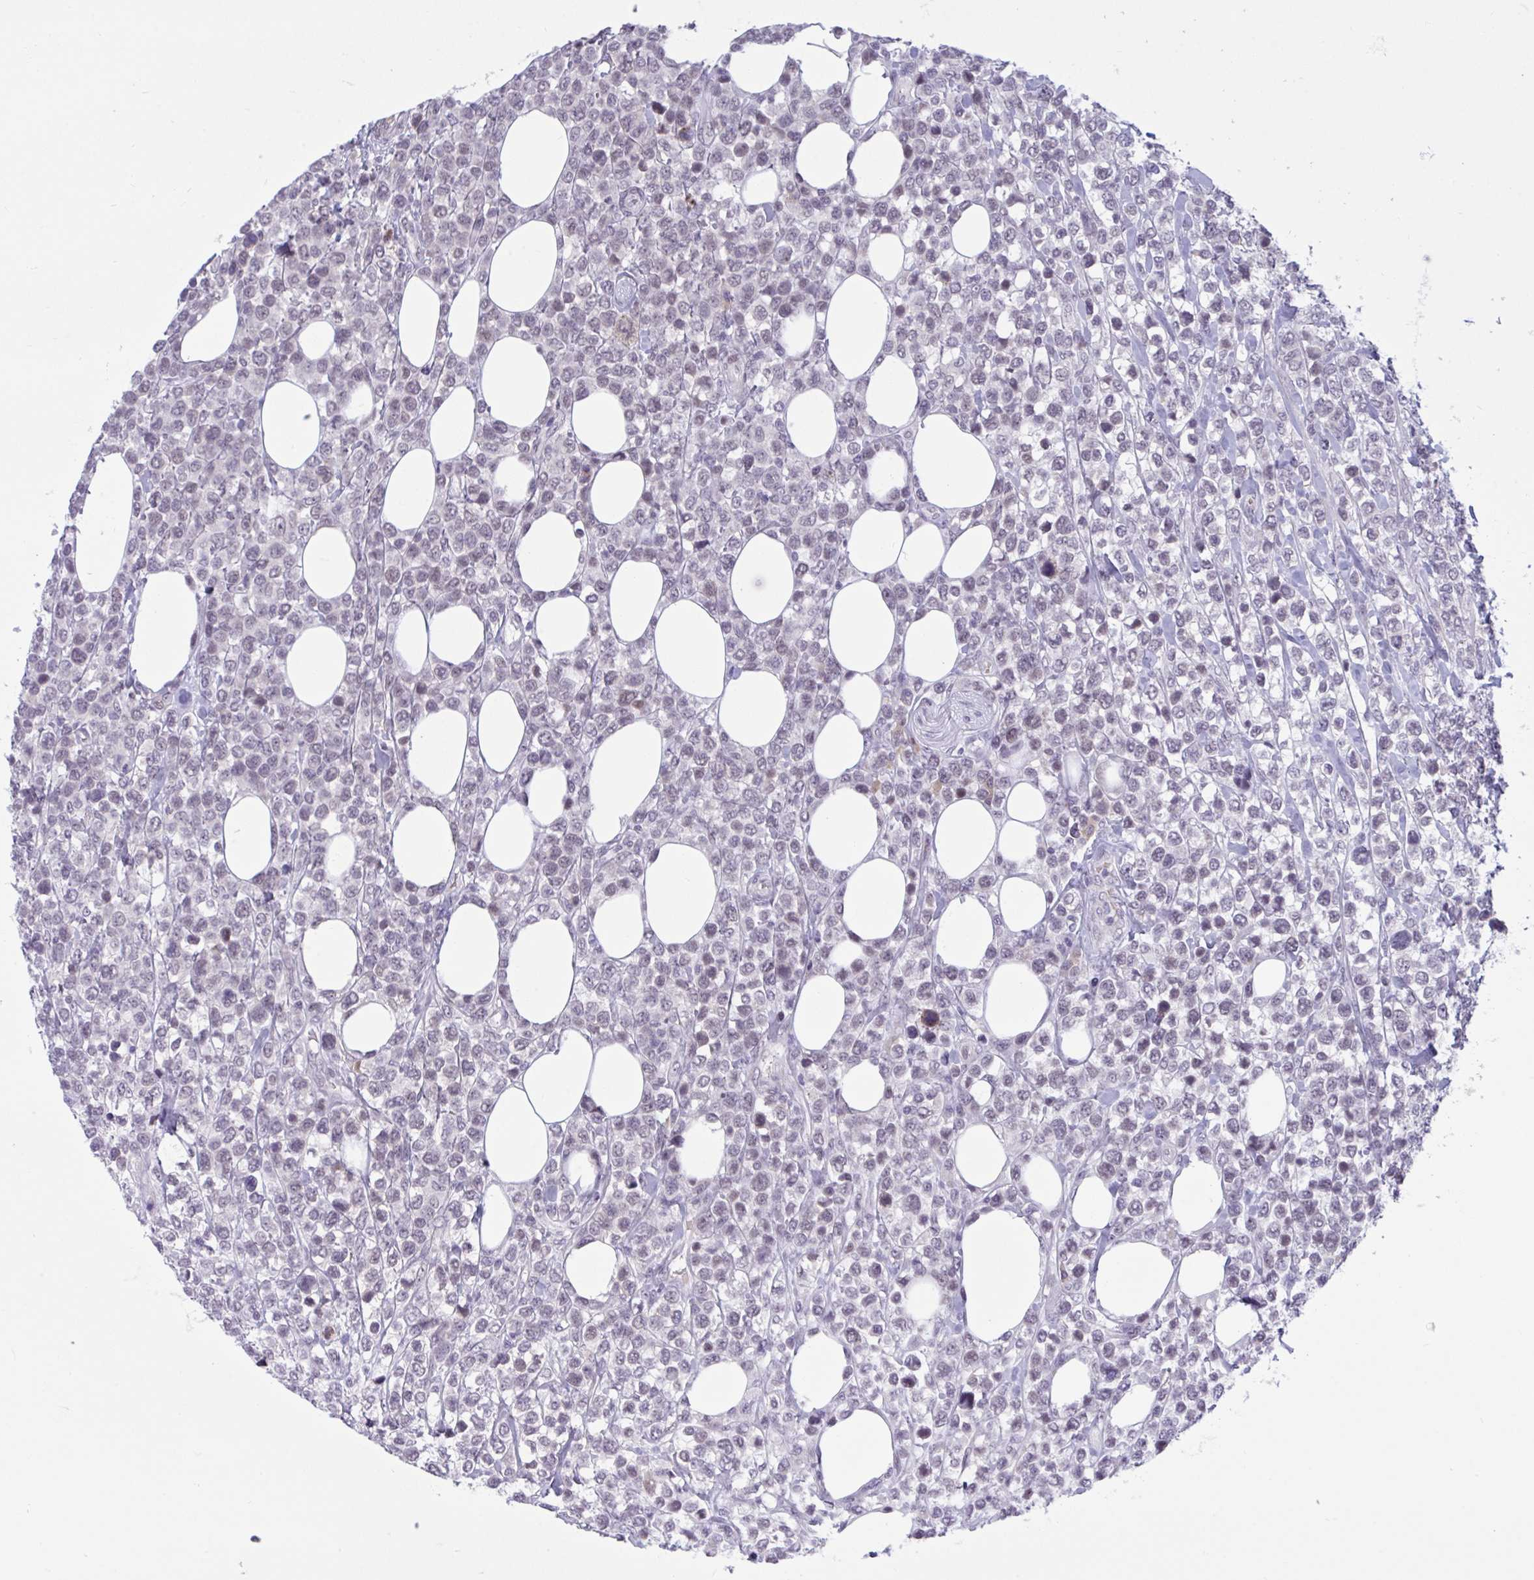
{"staining": {"intensity": "negative", "quantity": "none", "location": "none"}, "tissue": "lymphoma", "cell_type": "Tumor cells", "image_type": "cancer", "snomed": [{"axis": "morphology", "description": "Malignant lymphoma, non-Hodgkin's type, High grade"}, {"axis": "topography", "description": "Soft tissue"}], "caption": "A high-resolution image shows immunohistochemistry staining of lymphoma, which reveals no significant staining in tumor cells. (DAB (3,3'-diaminobenzidine) IHC, high magnification).", "gene": "CNGB3", "patient": {"sex": "female", "age": 56}}